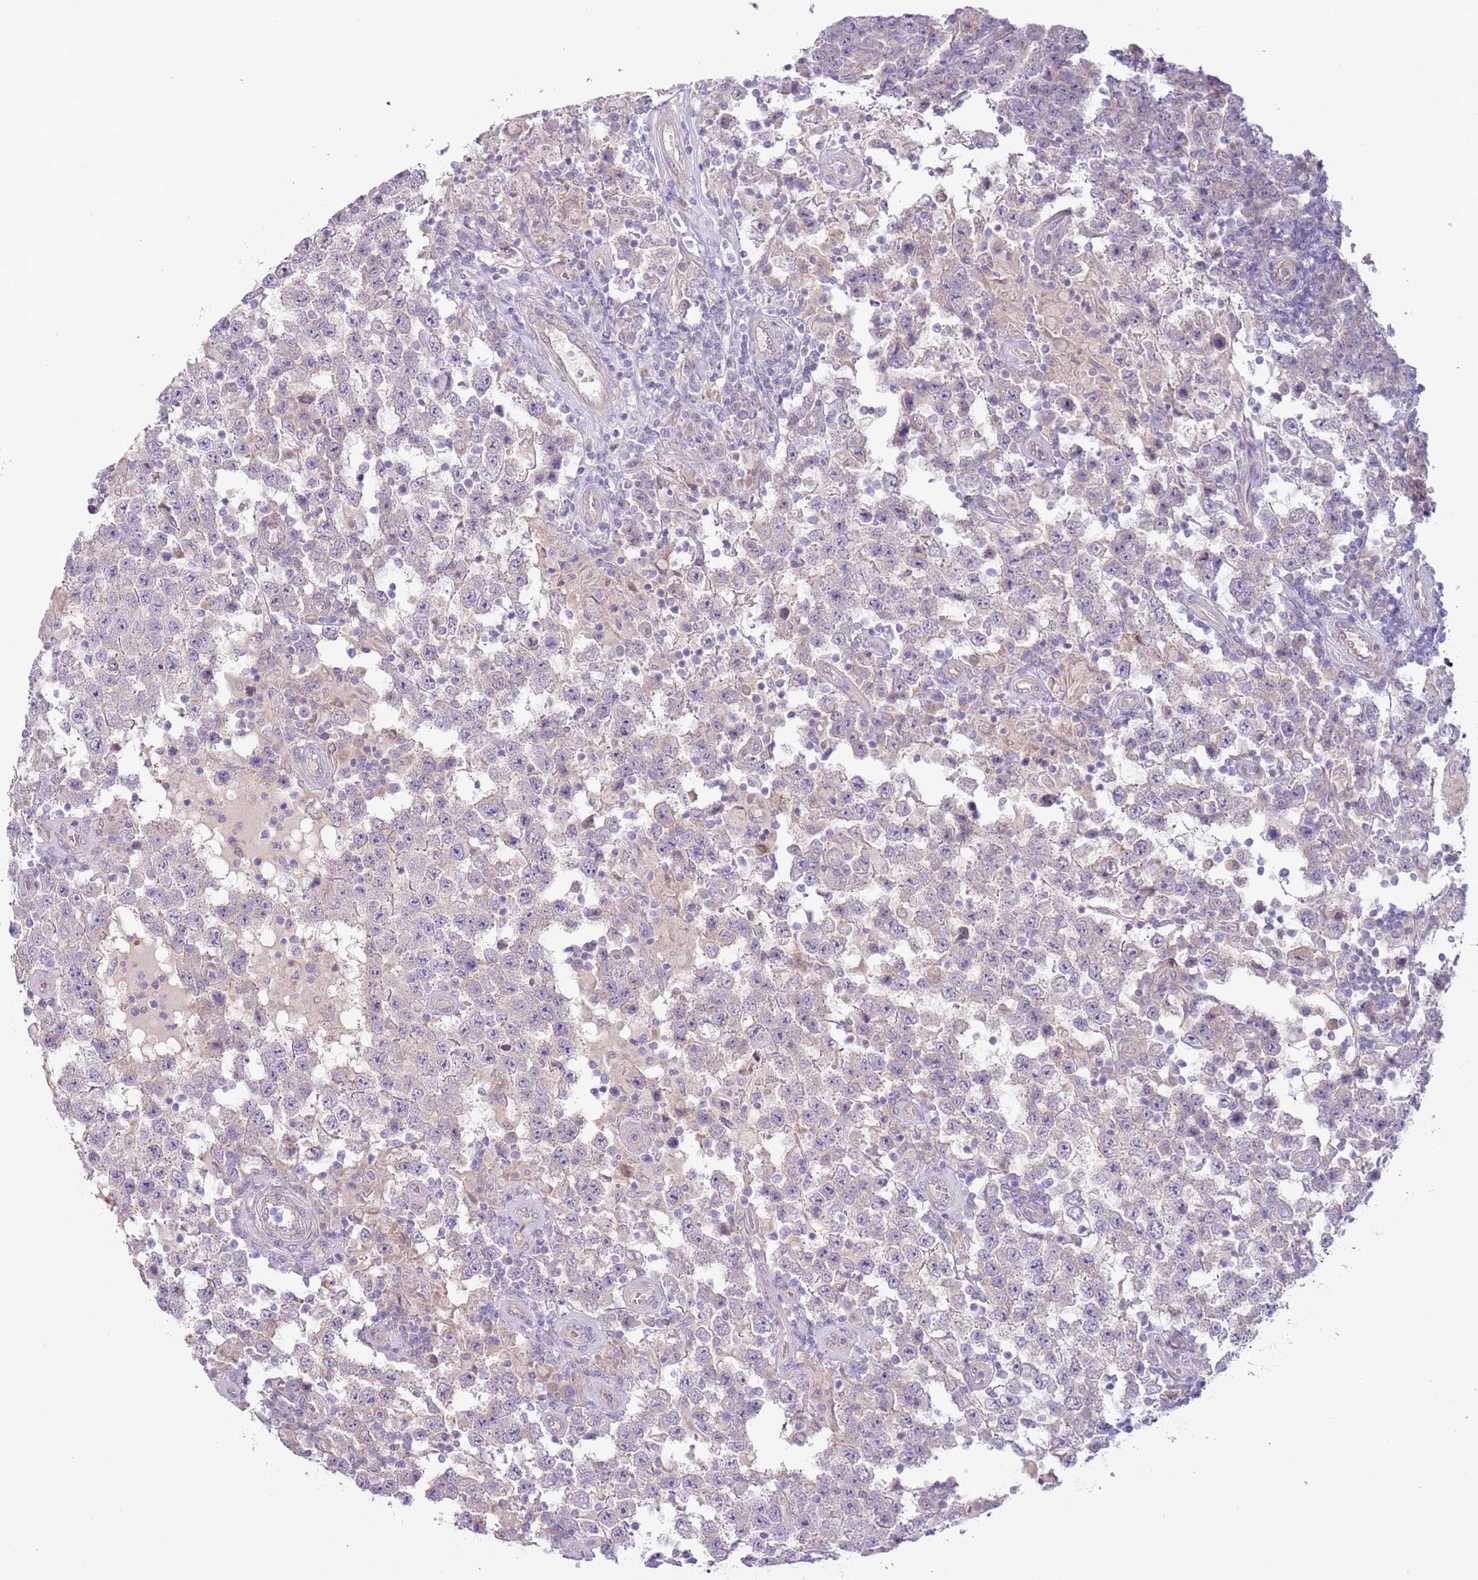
{"staining": {"intensity": "negative", "quantity": "none", "location": "none"}, "tissue": "testis cancer", "cell_type": "Tumor cells", "image_type": "cancer", "snomed": [{"axis": "morphology", "description": "Normal tissue, NOS"}, {"axis": "morphology", "description": "Urothelial carcinoma, High grade"}, {"axis": "morphology", "description": "Seminoma, NOS"}, {"axis": "morphology", "description": "Carcinoma, Embryonal, NOS"}, {"axis": "topography", "description": "Urinary bladder"}, {"axis": "topography", "description": "Testis"}], "caption": "This is an IHC photomicrograph of human testis embryonal carcinoma. There is no positivity in tumor cells.", "gene": "MRO", "patient": {"sex": "male", "age": 41}}